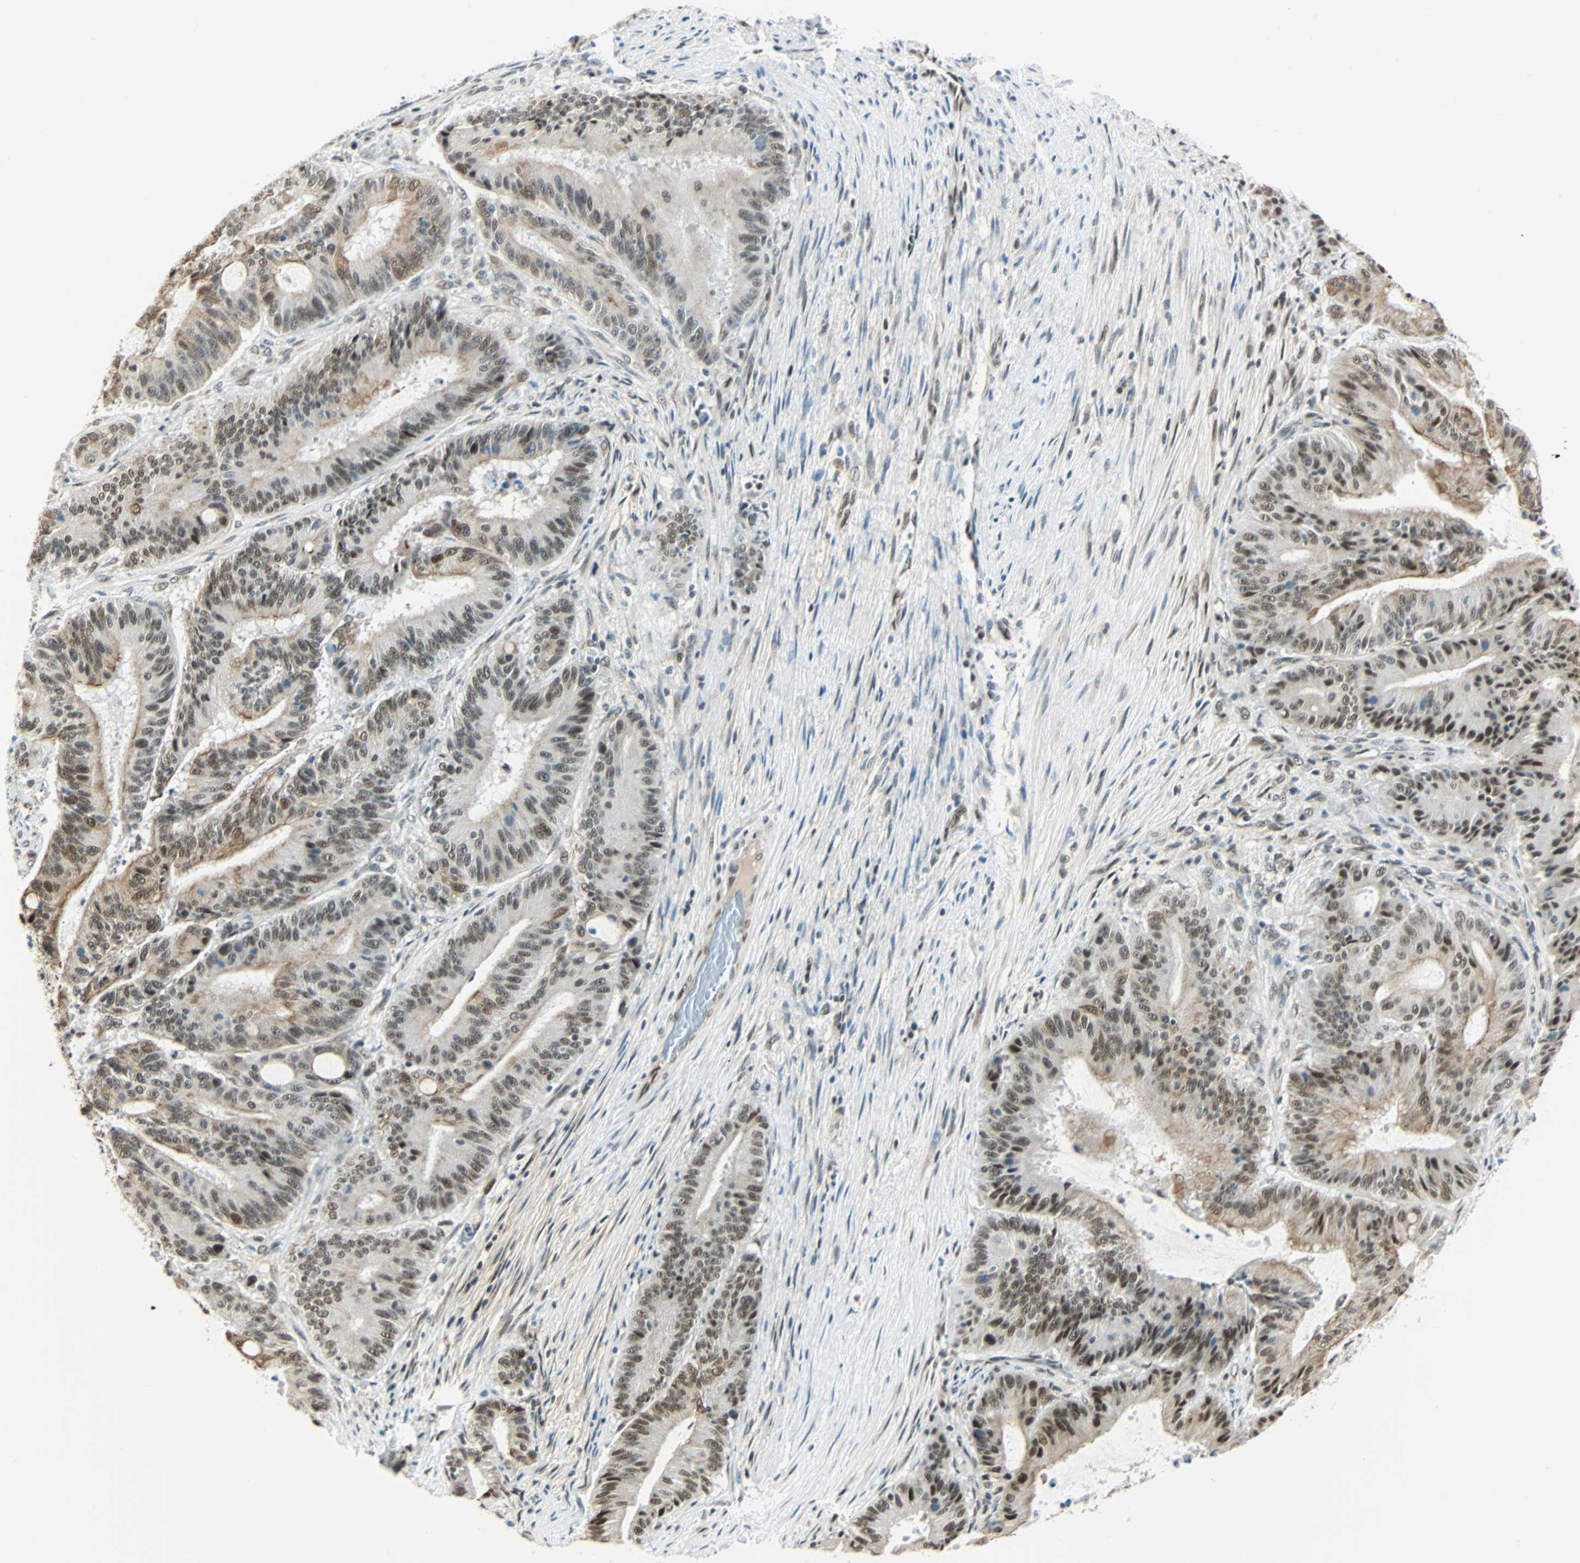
{"staining": {"intensity": "moderate", "quantity": ">75%", "location": "nuclear"}, "tissue": "liver cancer", "cell_type": "Tumor cells", "image_type": "cancer", "snomed": [{"axis": "morphology", "description": "Cholangiocarcinoma"}, {"axis": "topography", "description": "Liver"}], "caption": "A histopathology image of human cholangiocarcinoma (liver) stained for a protein demonstrates moderate nuclear brown staining in tumor cells.", "gene": "NELFE", "patient": {"sex": "female", "age": 73}}